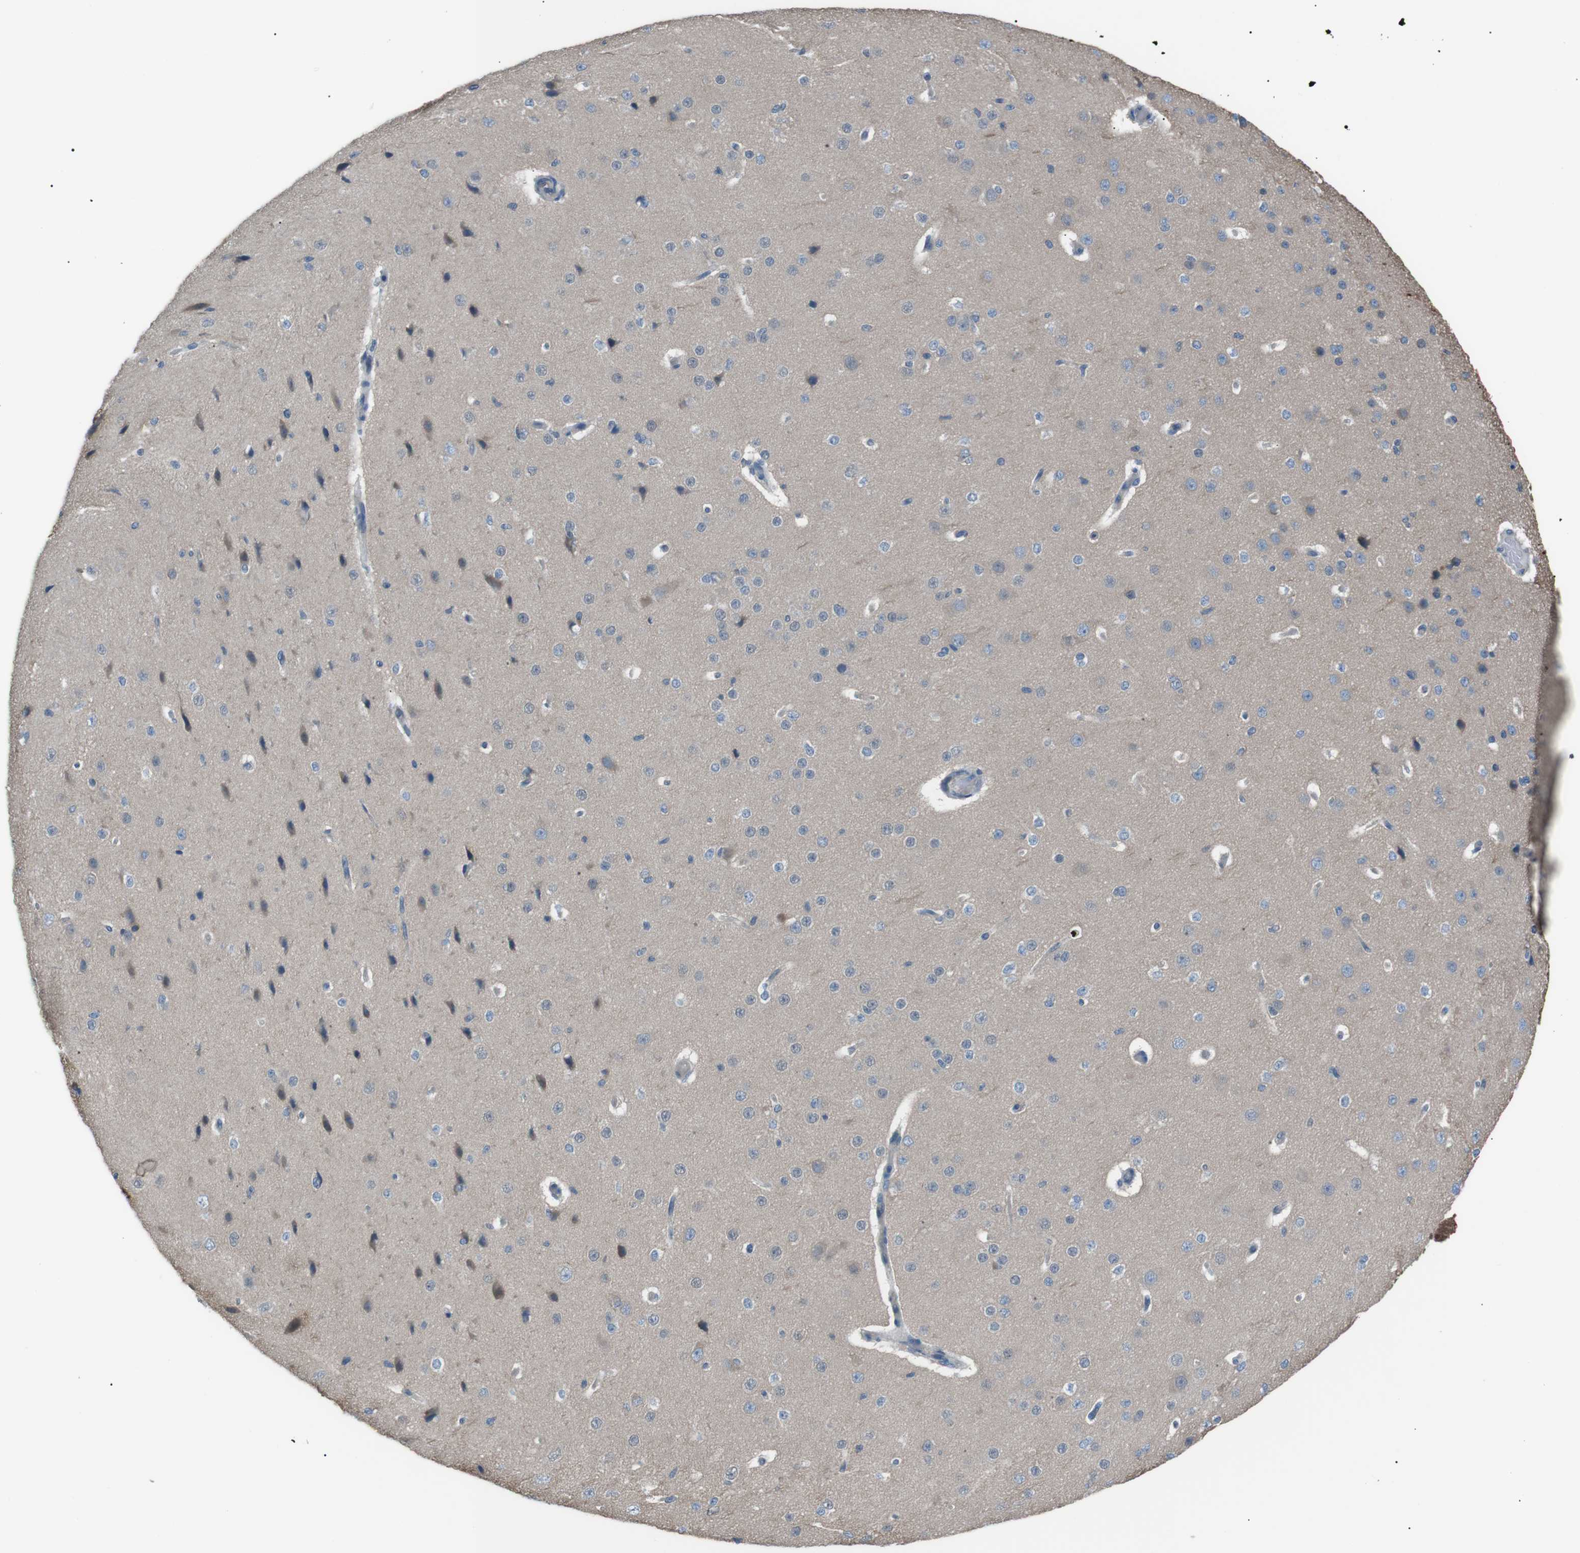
{"staining": {"intensity": "negative", "quantity": "none", "location": "none"}, "tissue": "cerebral cortex", "cell_type": "Endothelial cells", "image_type": "normal", "snomed": [{"axis": "morphology", "description": "Normal tissue, NOS"}, {"axis": "morphology", "description": "Developmental malformation"}, {"axis": "topography", "description": "Cerebral cortex"}], "caption": "This is a photomicrograph of immunohistochemistry staining of benign cerebral cortex, which shows no positivity in endothelial cells. Brightfield microscopy of immunohistochemistry stained with DAB (brown) and hematoxylin (blue), captured at high magnification.", "gene": "CDH26", "patient": {"sex": "female", "age": 30}}